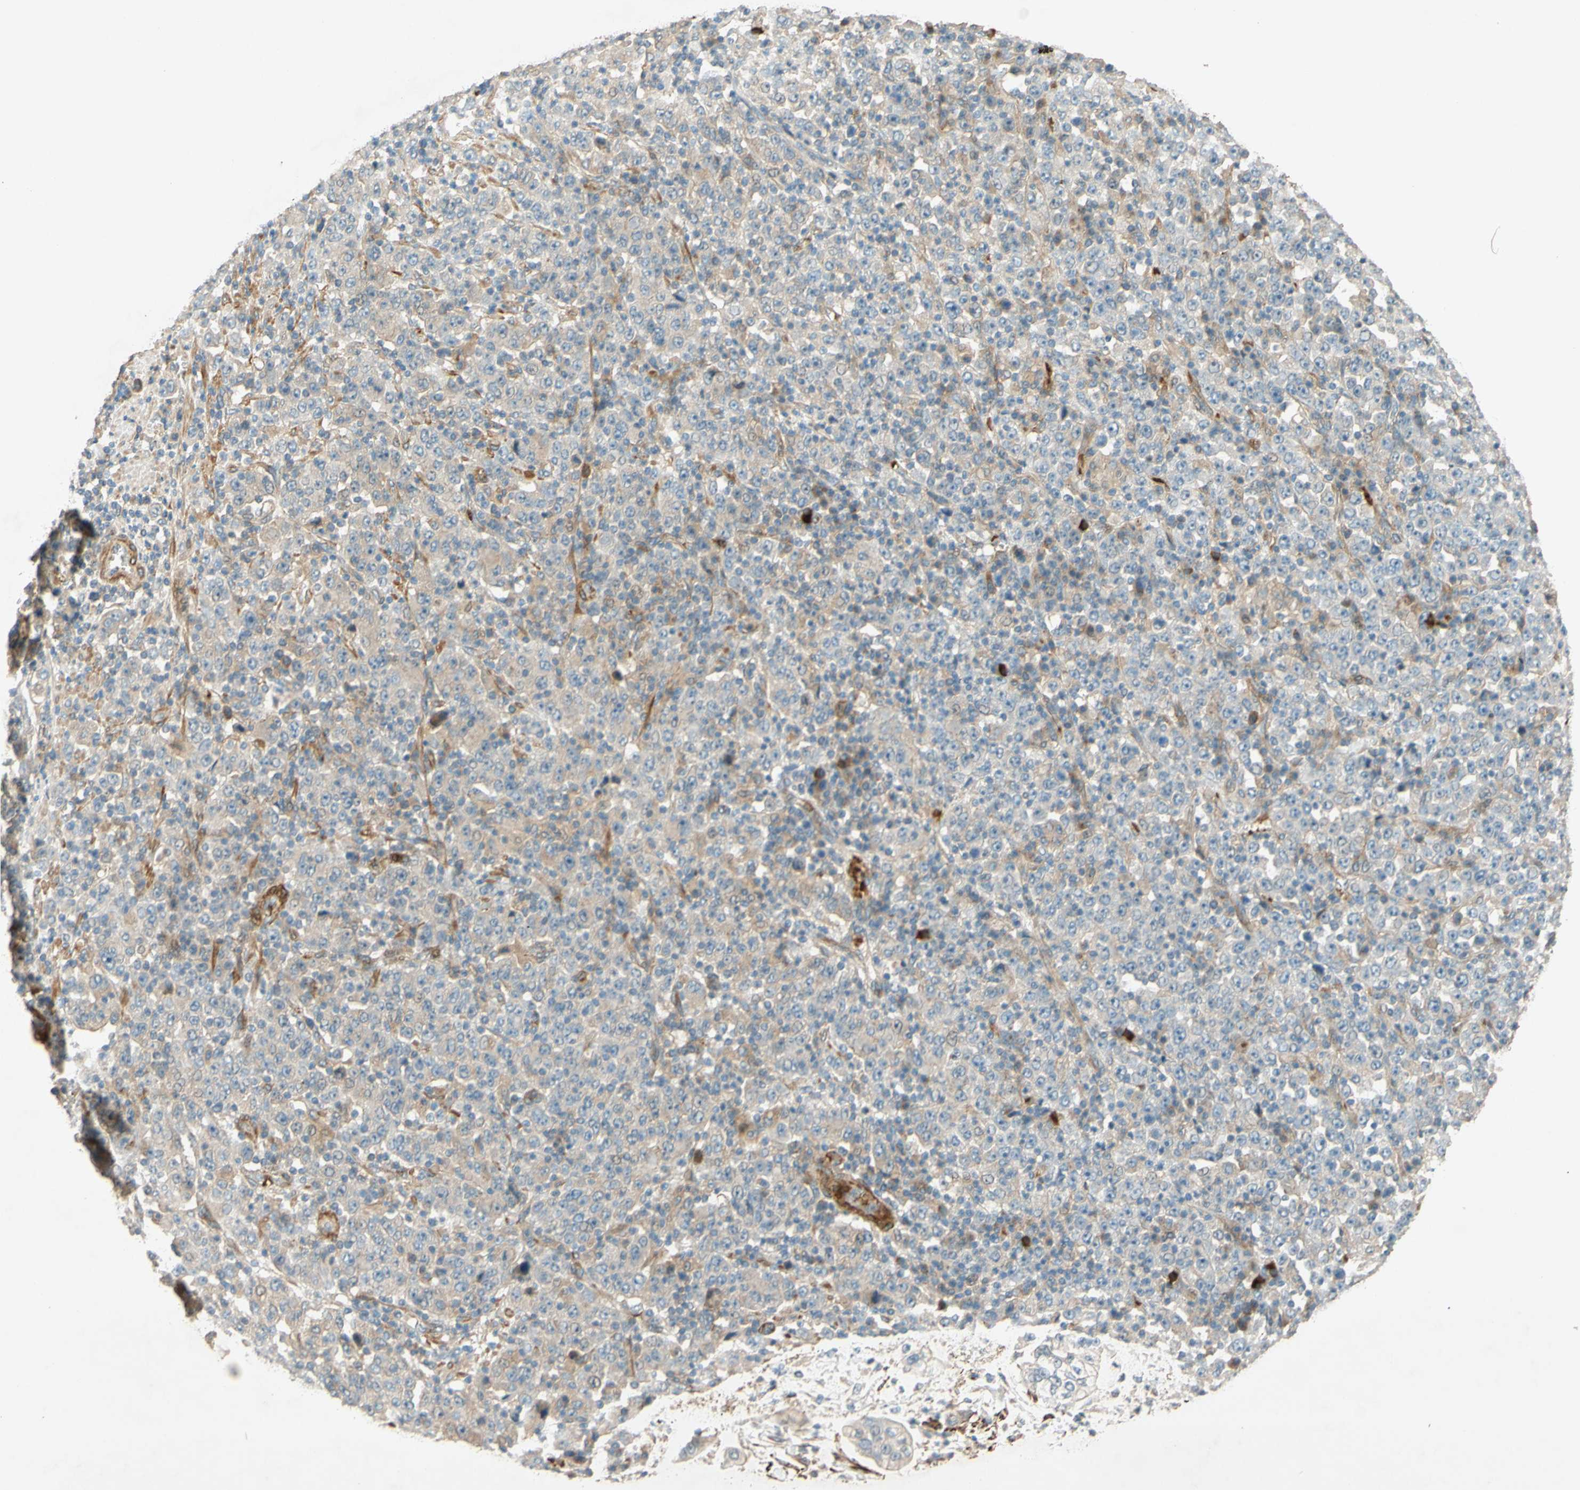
{"staining": {"intensity": "weak", "quantity": "25%-75%", "location": "cytoplasmic/membranous"}, "tissue": "stomach cancer", "cell_type": "Tumor cells", "image_type": "cancer", "snomed": [{"axis": "morphology", "description": "Normal tissue, NOS"}, {"axis": "morphology", "description": "Adenocarcinoma, NOS"}, {"axis": "topography", "description": "Stomach, upper"}, {"axis": "topography", "description": "Stomach"}], "caption": "Protein staining of adenocarcinoma (stomach) tissue displays weak cytoplasmic/membranous staining in about 25%-75% of tumor cells.", "gene": "ADAM17", "patient": {"sex": "male", "age": 59}}